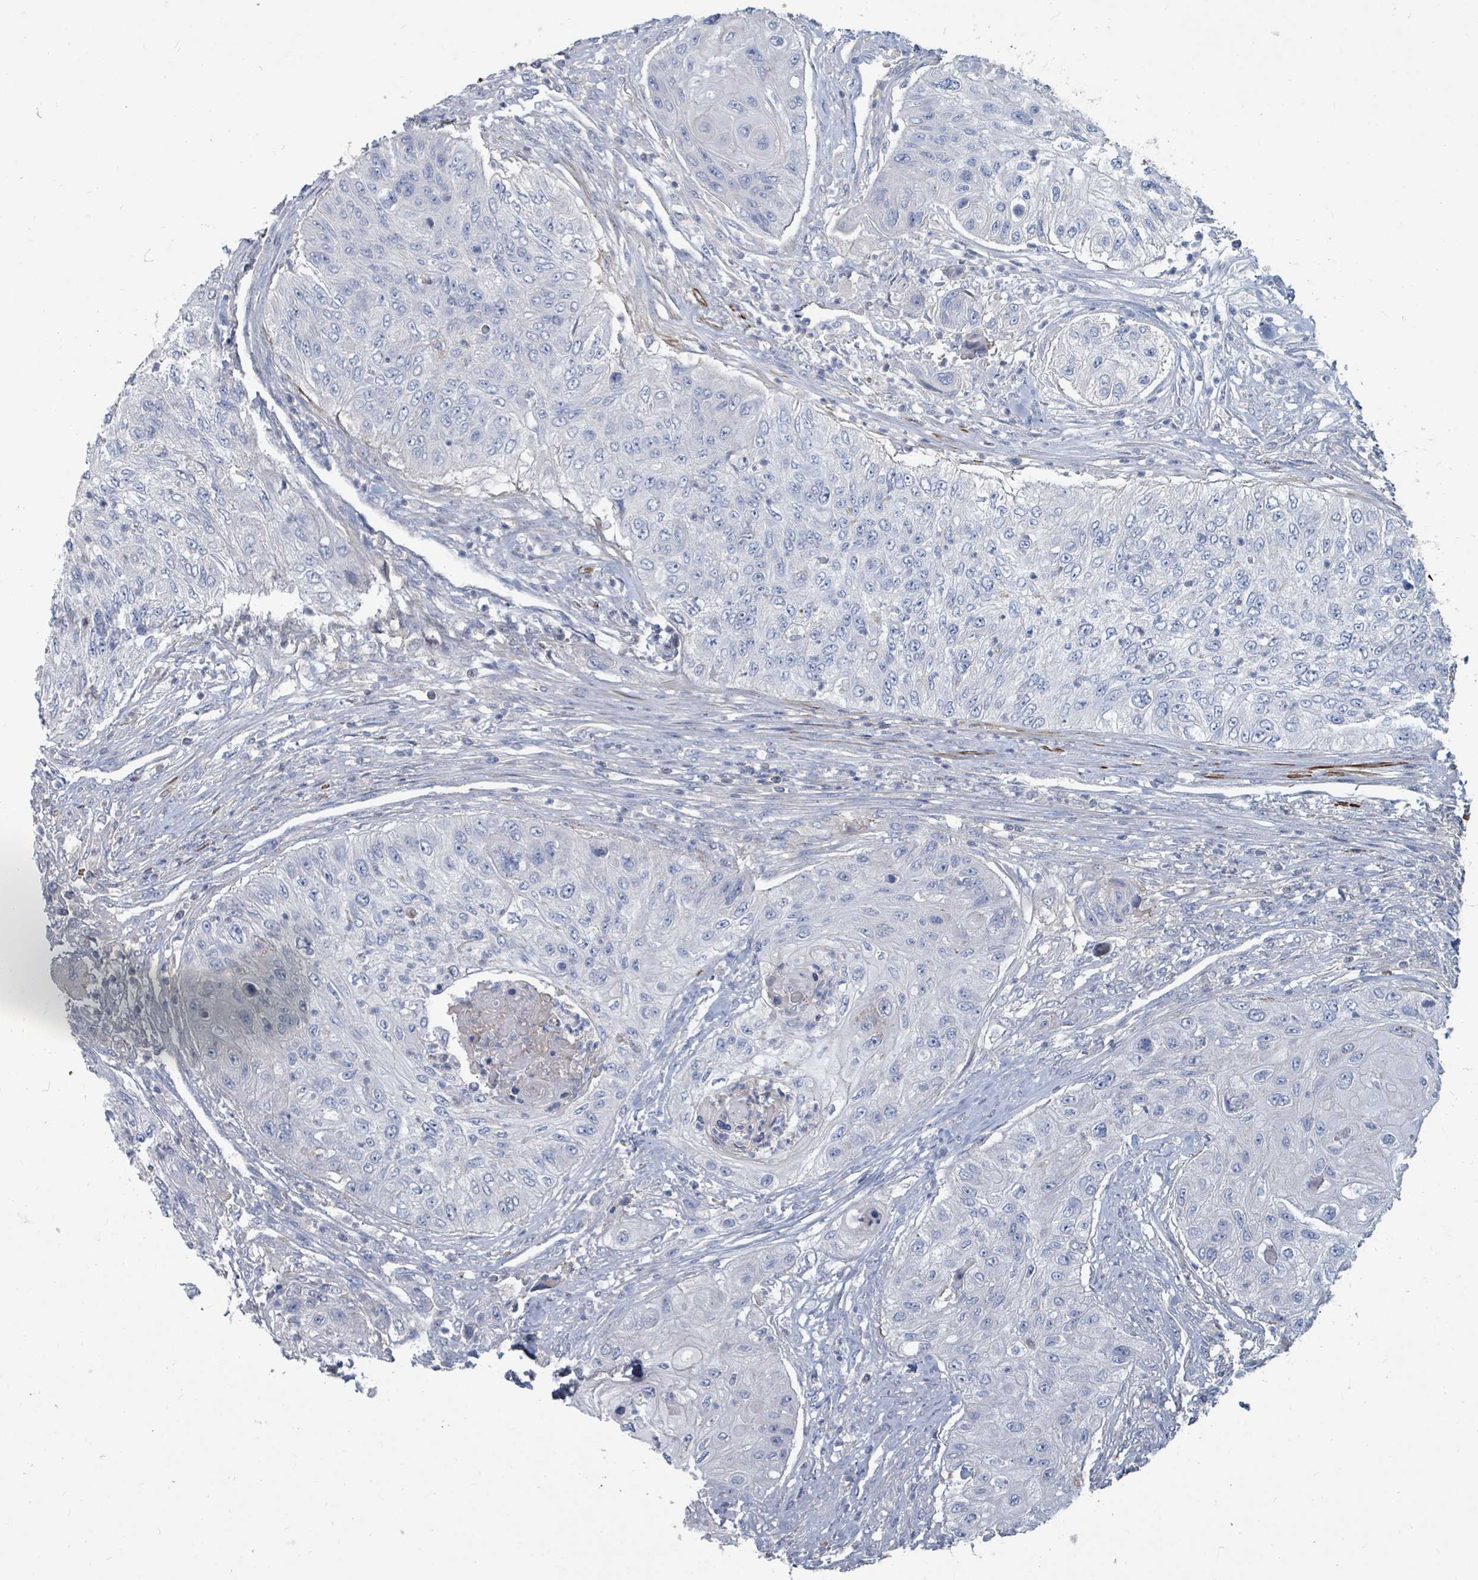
{"staining": {"intensity": "negative", "quantity": "none", "location": "none"}, "tissue": "urothelial cancer", "cell_type": "Tumor cells", "image_type": "cancer", "snomed": [{"axis": "morphology", "description": "Urothelial carcinoma, High grade"}, {"axis": "topography", "description": "Urinary bladder"}], "caption": "An image of urothelial carcinoma (high-grade) stained for a protein reveals no brown staining in tumor cells.", "gene": "ARGFX", "patient": {"sex": "female", "age": 60}}